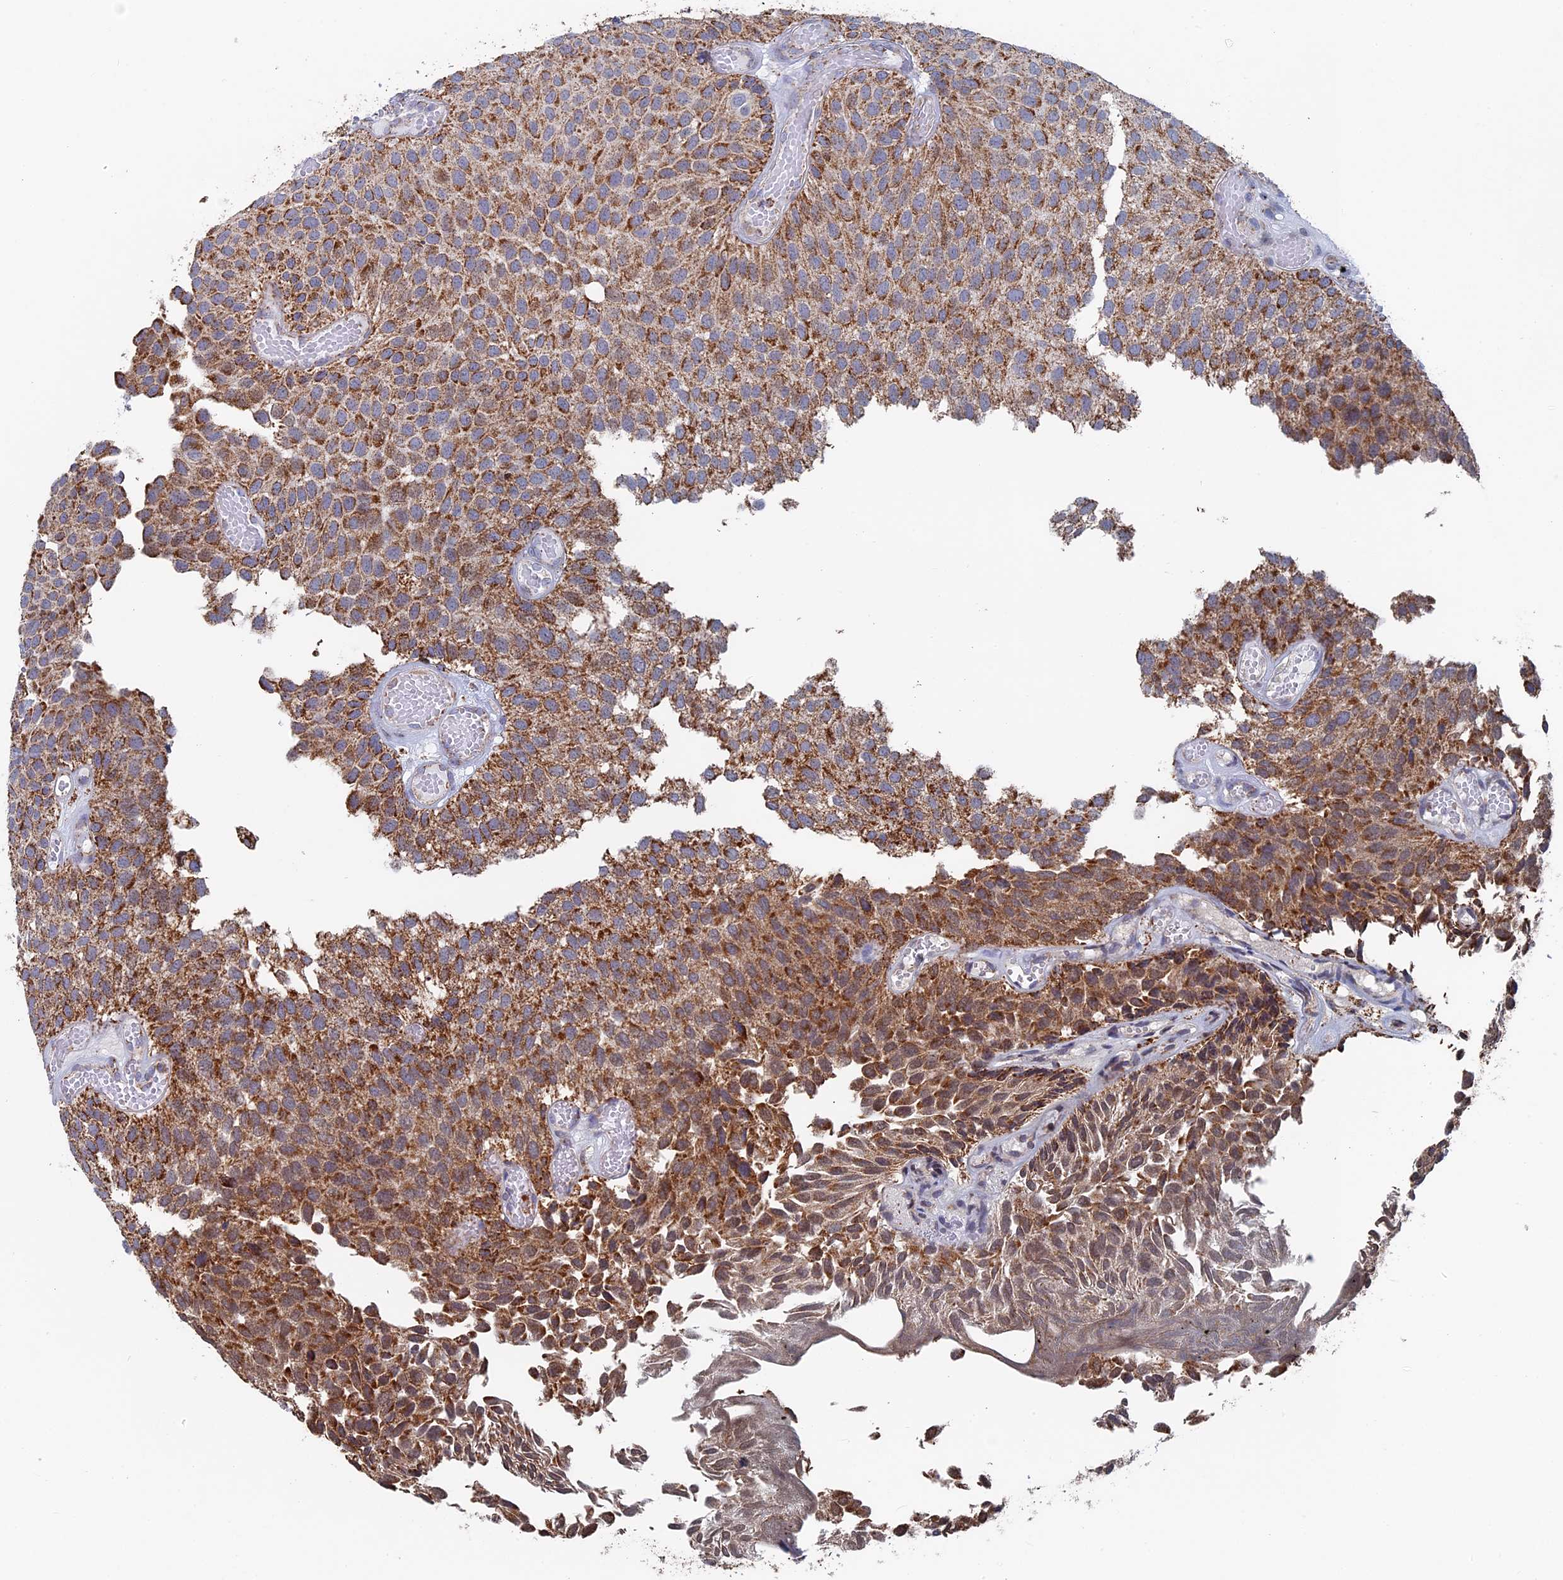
{"staining": {"intensity": "moderate", "quantity": ">75%", "location": "cytoplasmic/membranous"}, "tissue": "urothelial cancer", "cell_type": "Tumor cells", "image_type": "cancer", "snomed": [{"axis": "morphology", "description": "Urothelial carcinoma, Low grade"}, {"axis": "topography", "description": "Urinary bladder"}], "caption": "Immunohistochemical staining of urothelial cancer shows medium levels of moderate cytoplasmic/membranous positivity in approximately >75% of tumor cells.", "gene": "SEC24D", "patient": {"sex": "male", "age": 89}}